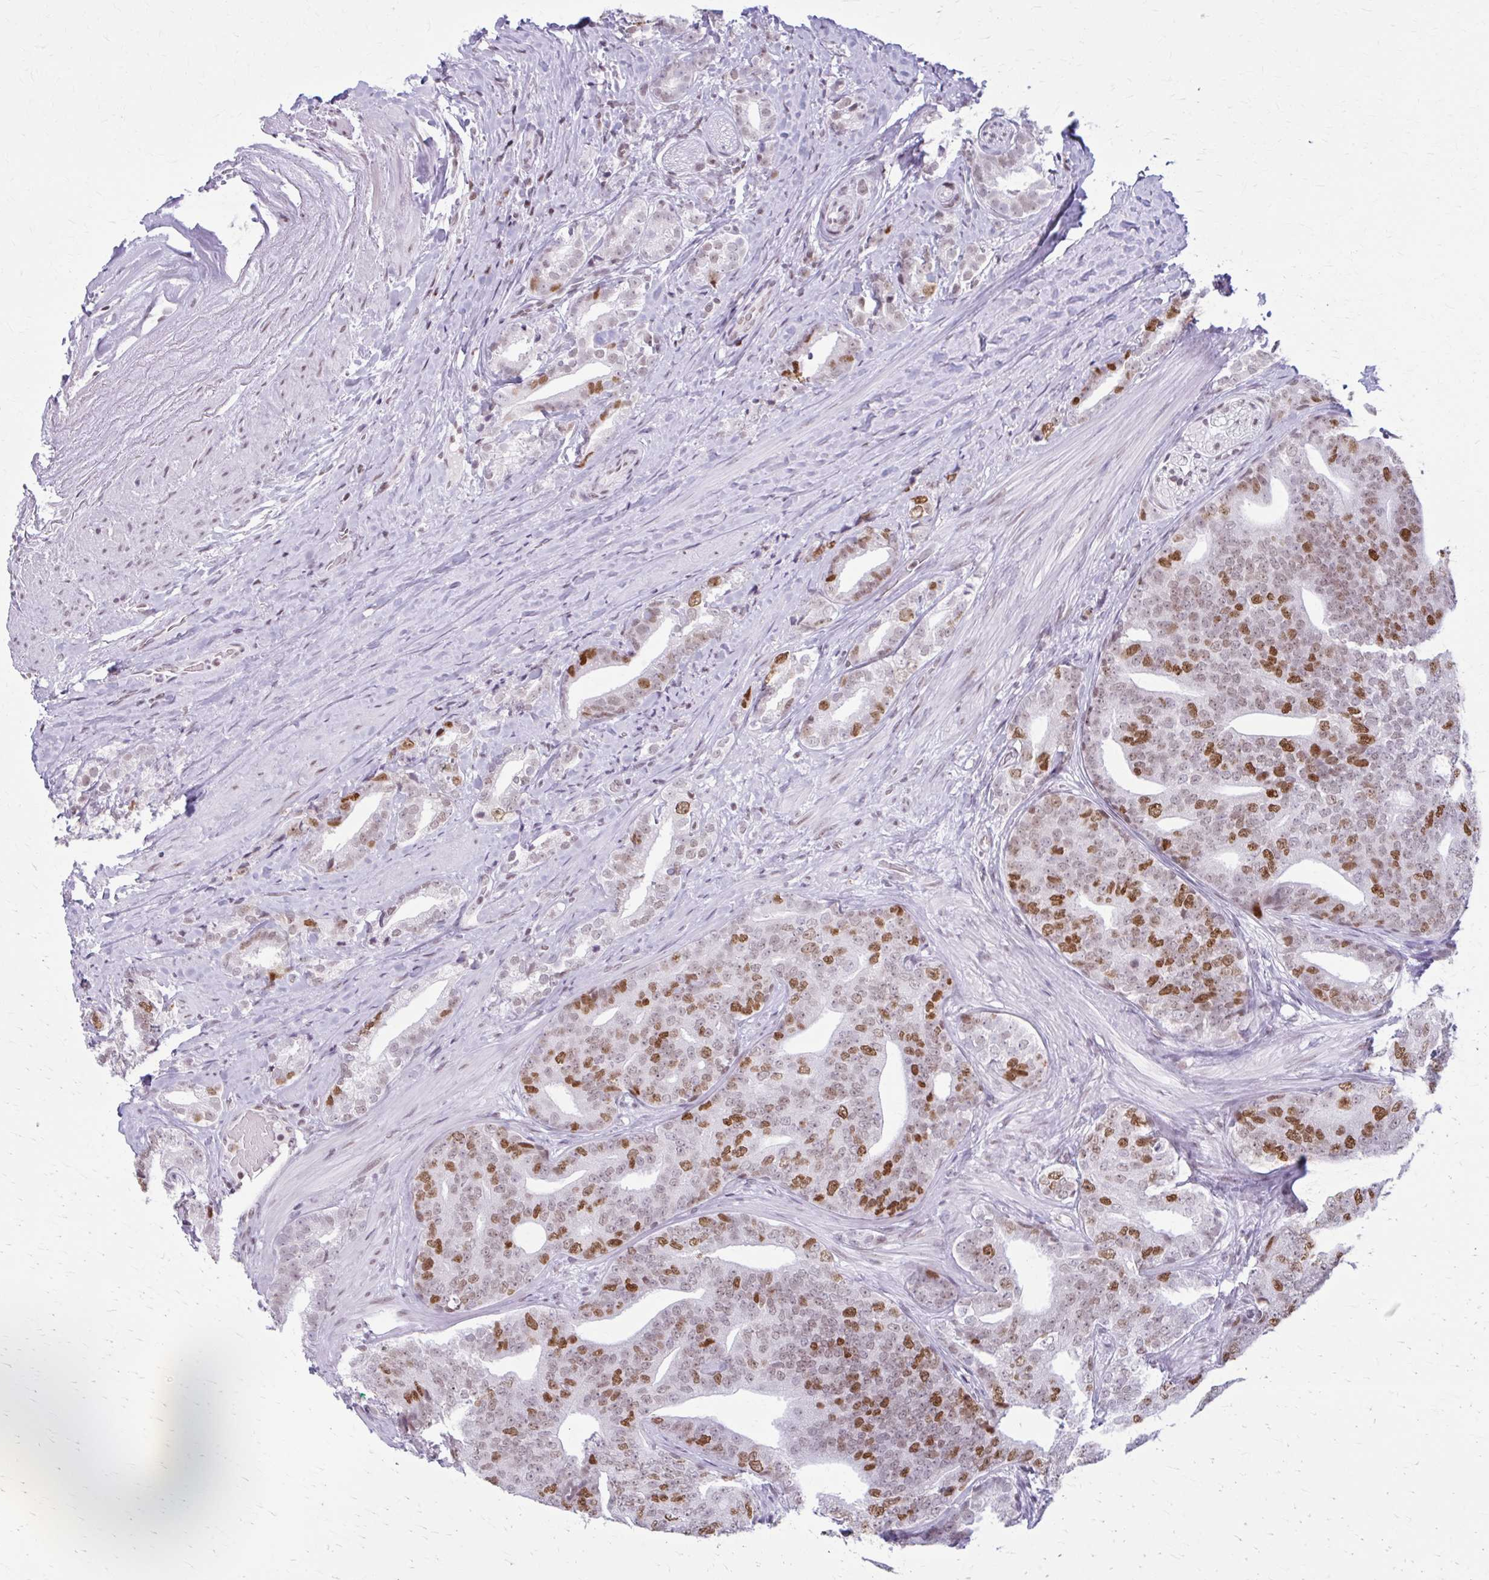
{"staining": {"intensity": "moderate", "quantity": "25%-75%", "location": "nuclear"}, "tissue": "prostate cancer", "cell_type": "Tumor cells", "image_type": "cancer", "snomed": [{"axis": "morphology", "description": "Adenocarcinoma, High grade"}, {"axis": "topography", "description": "Prostate"}], "caption": "Tumor cells reveal medium levels of moderate nuclear positivity in about 25%-75% of cells in prostate cancer (adenocarcinoma (high-grade)).", "gene": "PABIR1", "patient": {"sex": "male", "age": 72}}